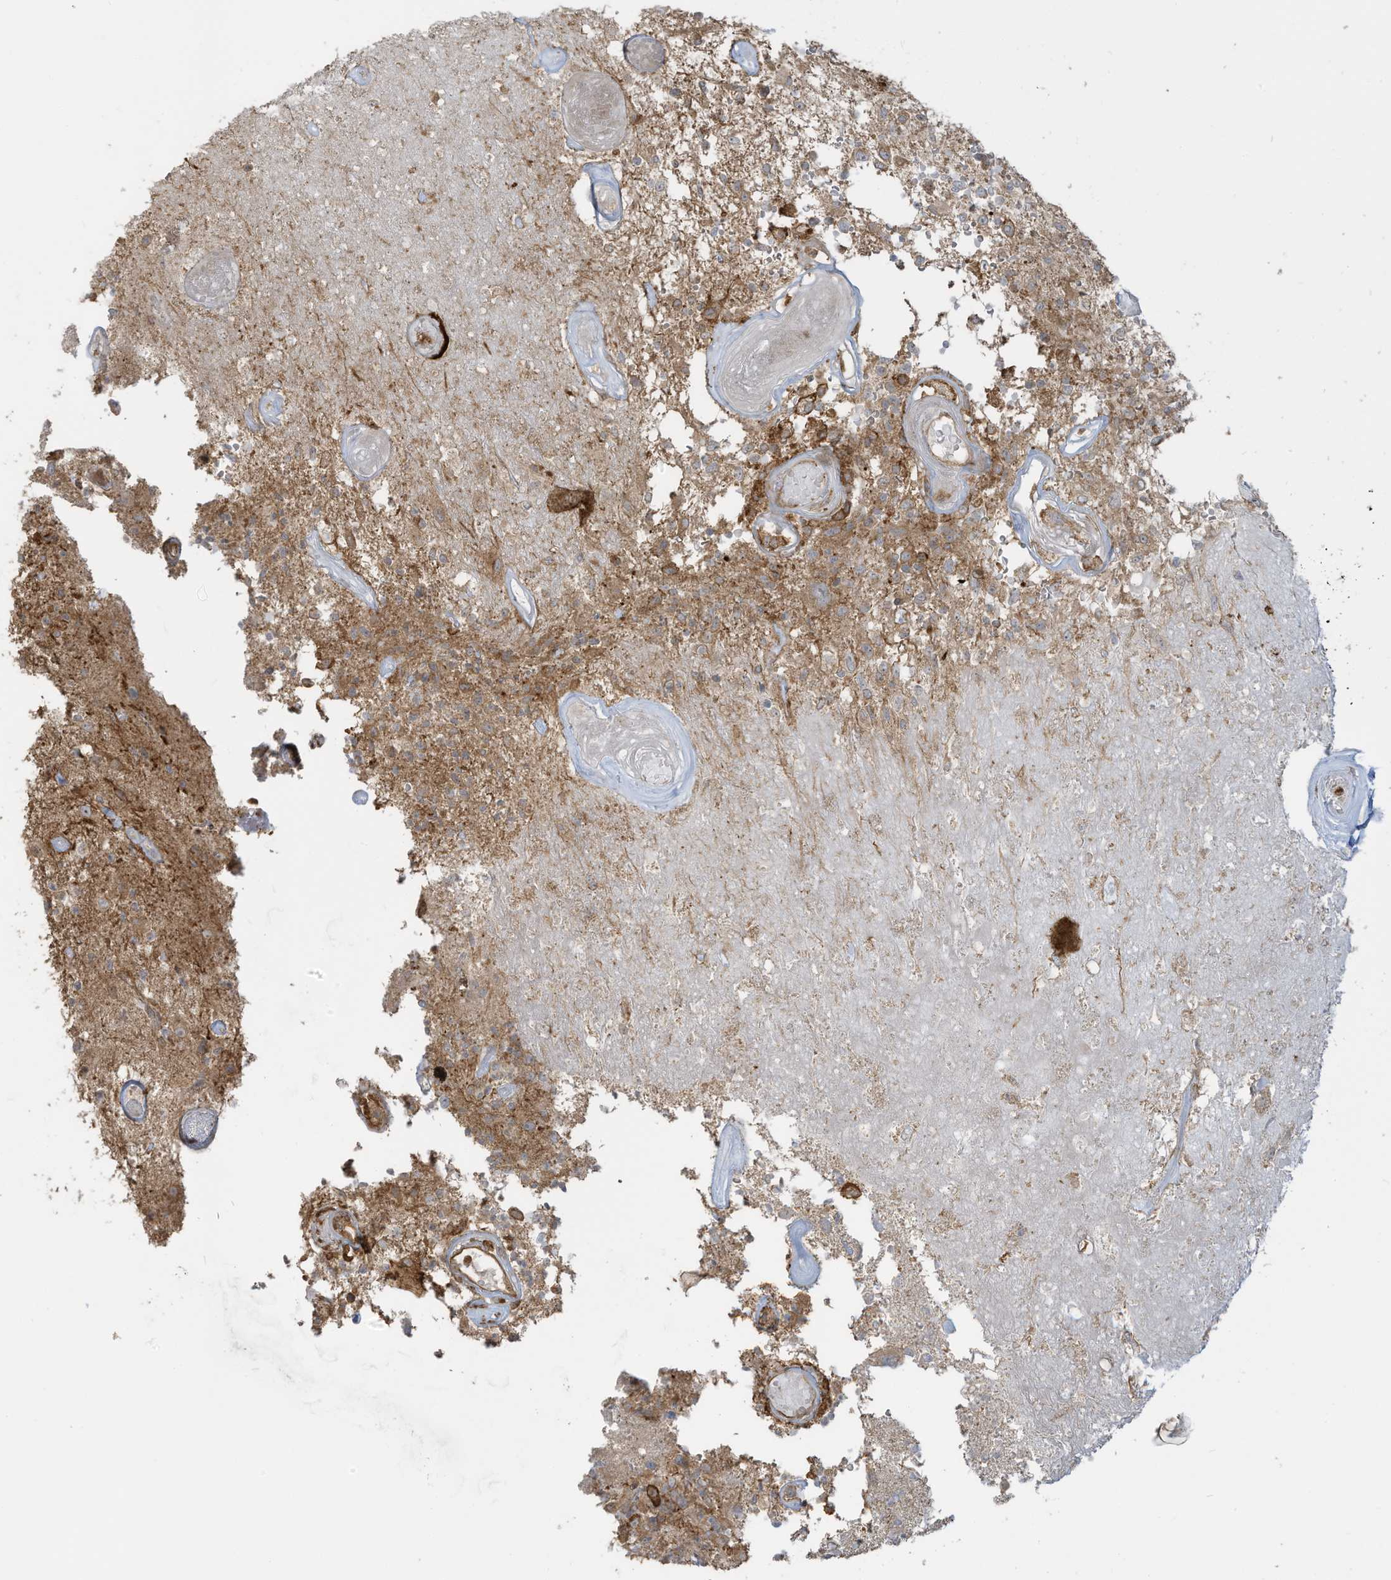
{"staining": {"intensity": "moderate", "quantity": "<25%", "location": "cytoplasmic/membranous"}, "tissue": "glioma", "cell_type": "Tumor cells", "image_type": "cancer", "snomed": [{"axis": "morphology", "description": "Glioma, malignant, High grade"}, {"axis": "morphology", "description": "Glioblastoma, NOS"}, {"axis": "topography", "description": "Brain"}], "caption": "Moderate cytoplasmic/membranous protein positivity is identified in approximately <25% of tumor cells in glioblastoma. (DAB (3,3'-diaminobenzidine) IHC, brown staining for protein, blue staining for nuclei).", "gene": "ENTR1", "patient": {"sex": "male", "age": 60}}